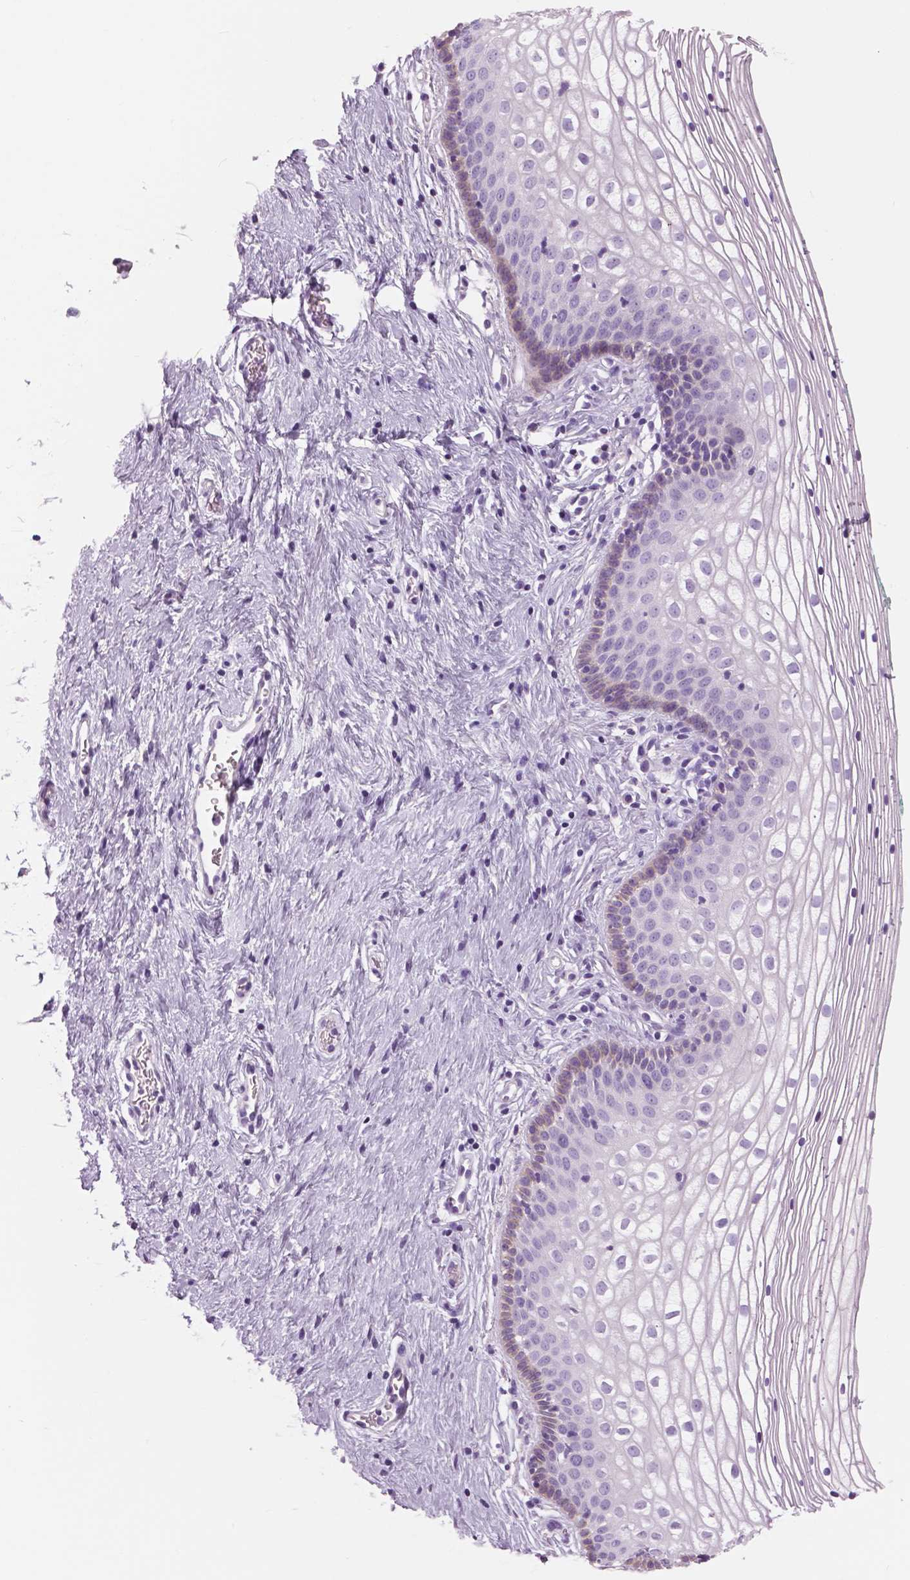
{"staining": {"intensity": "negative", "quantity": "none", "location": "none"}, "tissue": "vagina", "cell_type": "Squamous epithelial cells", "image_type": "normal", "snomed": [{"axis": "morphology", "description": "Normal tissue, NOS"}, {"axis": "topography", "description": "Vagina"}], "caption": "DAB (3,3'-diaminobenzidine) immunohistochemical staining of unremarkable human vagina shows no significant expression in squamous epithelial cells. (DAB immunohistochemistry (IHC), high magnification).", "gene": "SERPINI1", "patient": {"sex": "female", "age": 36}}